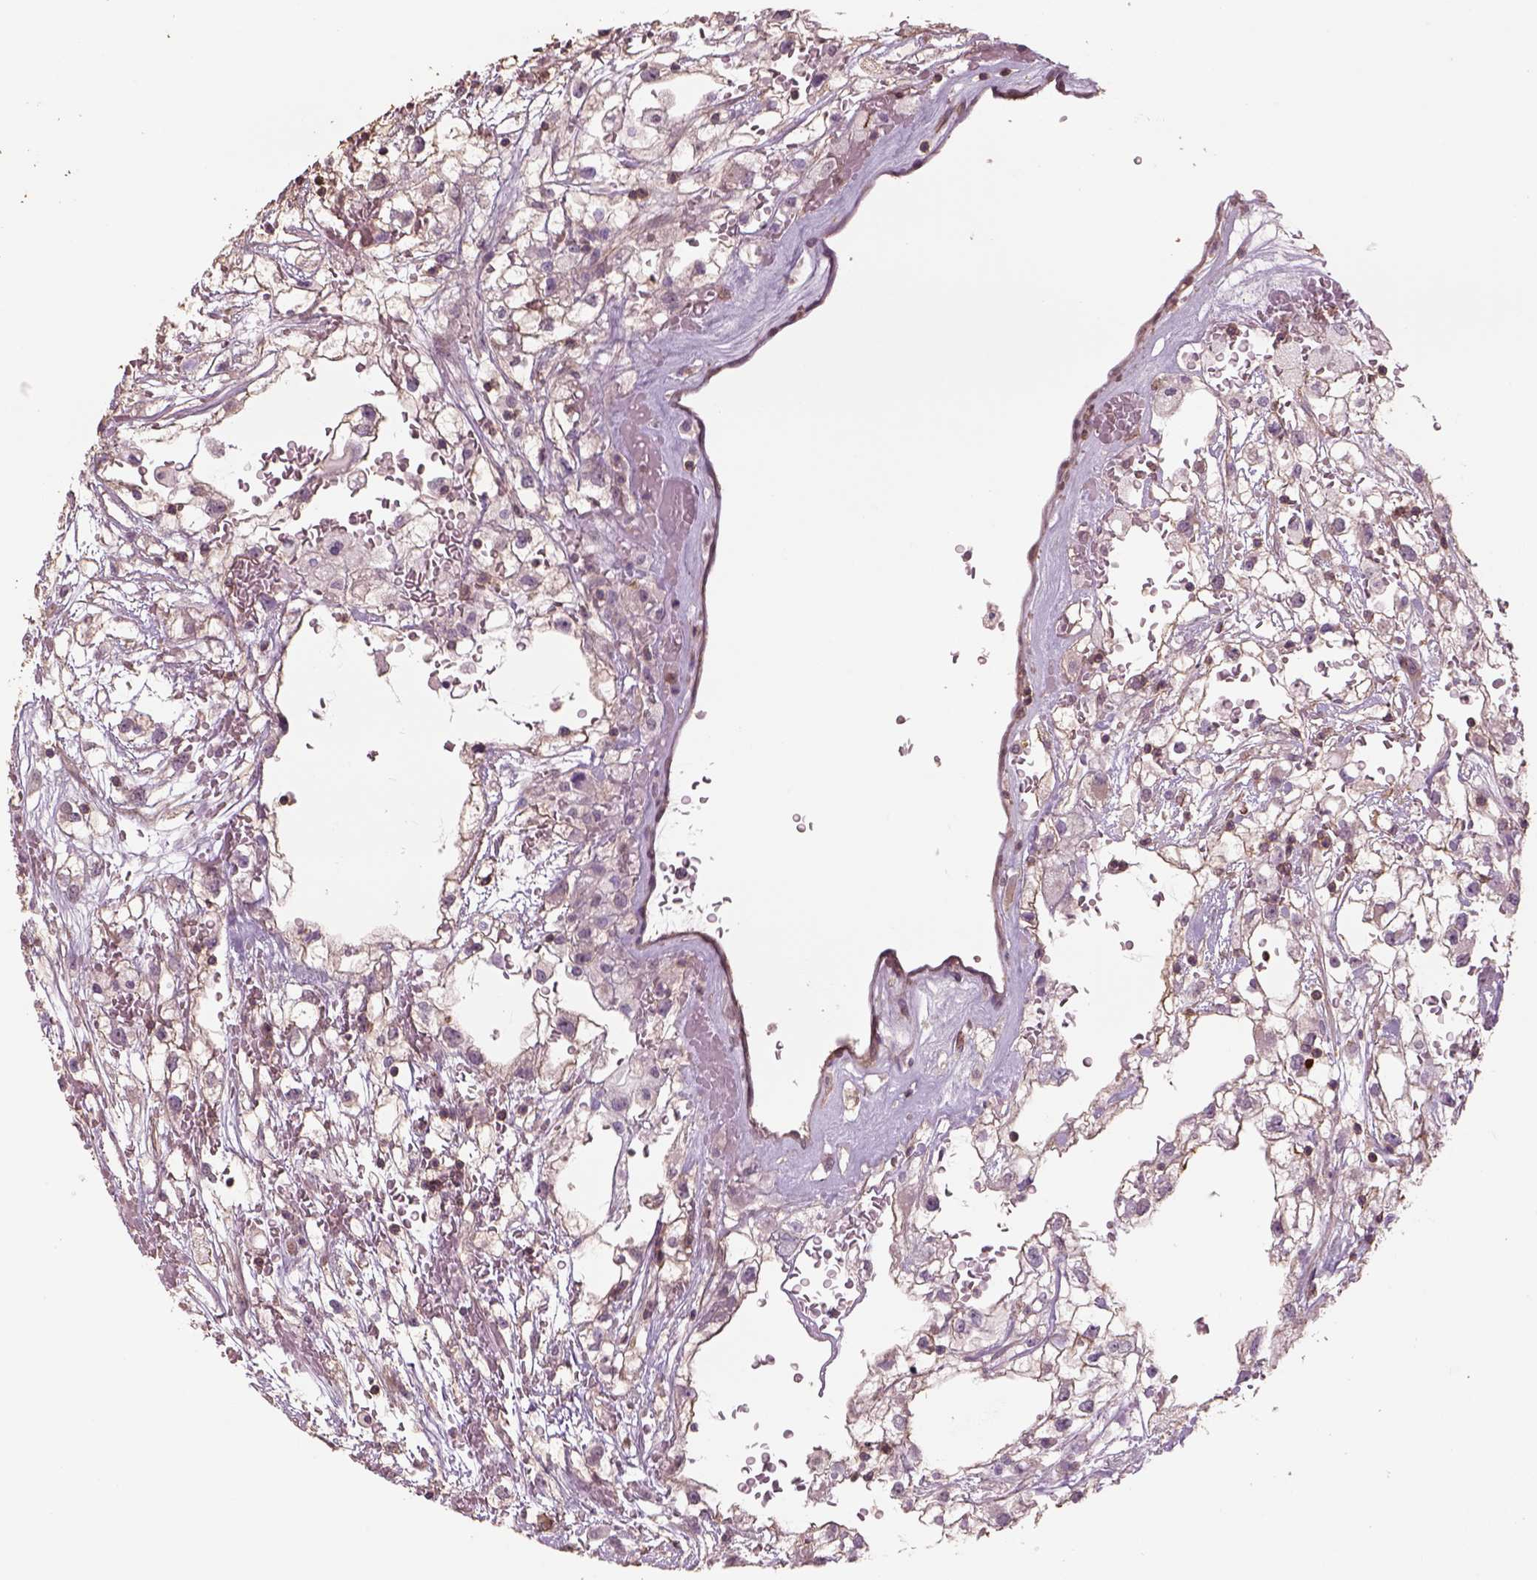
{"staining": {"intensity": "negative", "quantity": "none", "location": "none"}, "tissue": "renal cancer", "cell_type": "Tumor cells", "image_type": "cancer", "snomed": [{"axis": "morphology", "description": "Adenocarcinoma, NOS"}, {"axis": "topography", "description": "Kidney"}], "caption": "High power microscopy photomicrograph of an immunohistochemistry micrograph of adenocarcinoma (renal), revealing no significant positivity in tumor cells.", "gene": "LIN7A", "patient": {"sex": "male", "age": 59}}